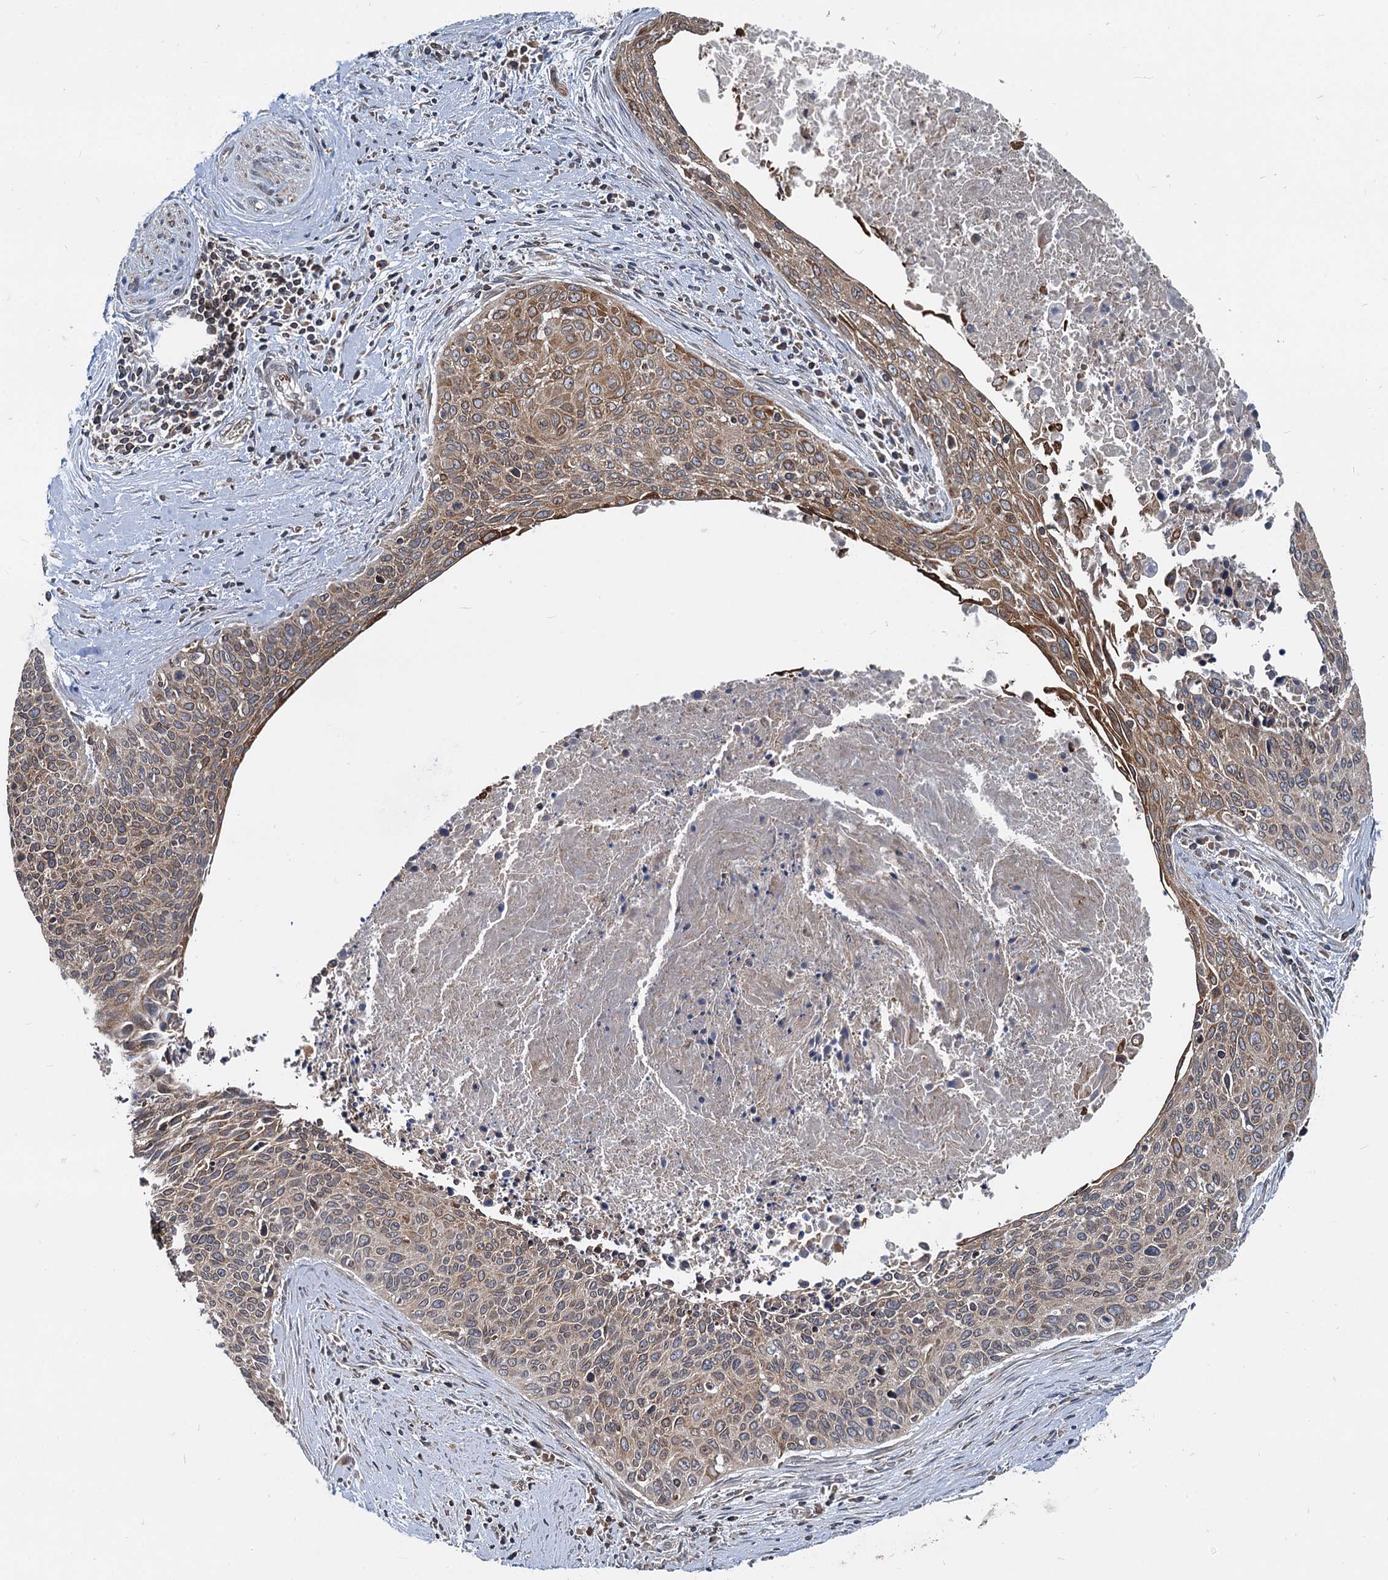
{"staining": {"intensity": "moderate", "quantity": ">75%", "location": "cytoplasmic/membranous"}, "tissue": "cervical cancer", "cell_type": "Tumor cells", "image_type": "cancer", "snomed": [{"axis": "morphology", "description": "Squamous cell carcinoma, NOS"}, {"axis": "topography", "description": "Cervix"}], "caption": "Squamous cell carcinoma (cervical) stained with a brown dye reveals moderate cytoplasmic/membranous positive expression in about >75% of tumor cells.", "gene": "STIM1", "patient": {"sex": "female", "age": 55}}